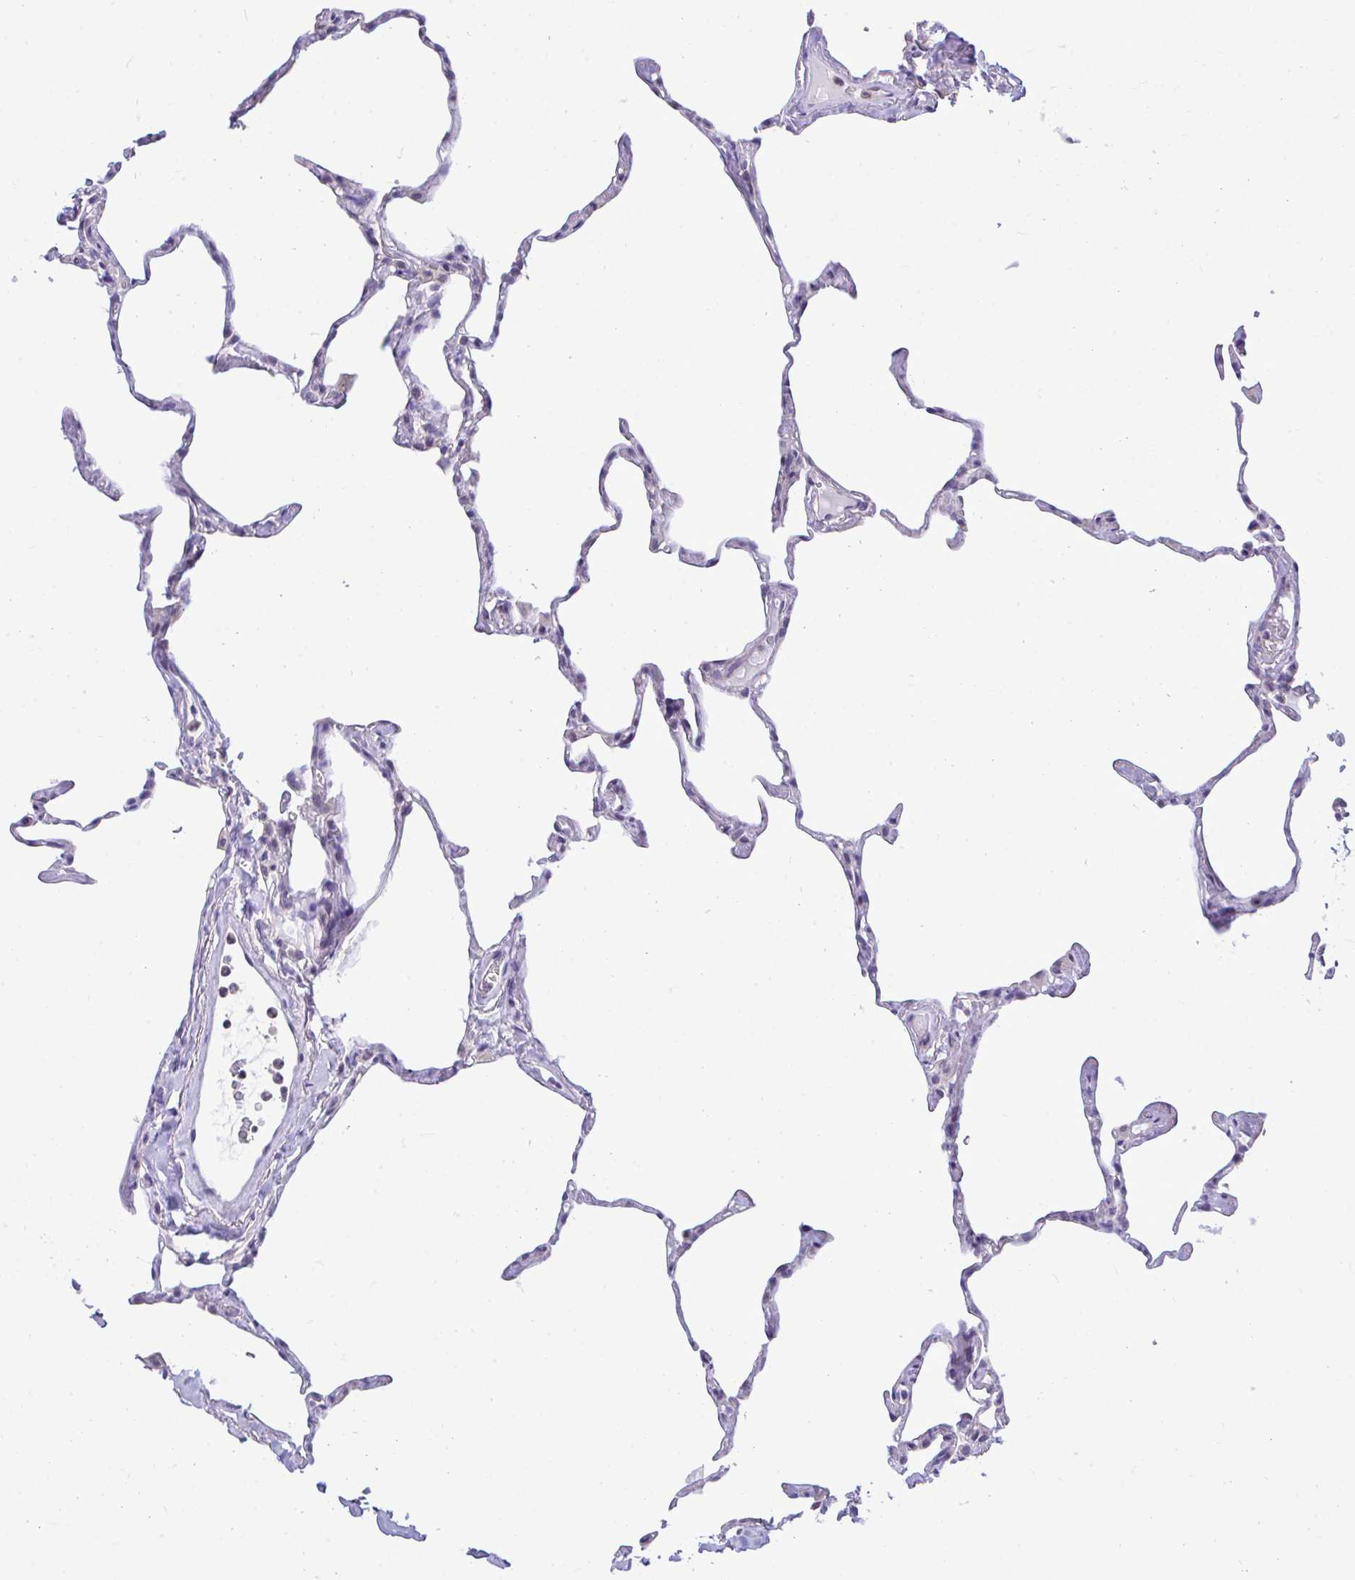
{"staining": {"intensity": "negative", "quantity": "none", "location": "none"}, "tissue": "lung", "cell_type": "Alveolar cells", "image_type": "normal", "snomed": [{"axis": "morphology", "description": "Normal tissue, NOS"}, {"axis": "topography", "description": "Lung"}], "caption": "The photomicrograph reveals no significant staining in alveolar cells of lung. (DAB IHC visualized using brightfield microscopy, high magnification).", "gene": "PIGK", "patient": {"sex": "male", "age": 65}}